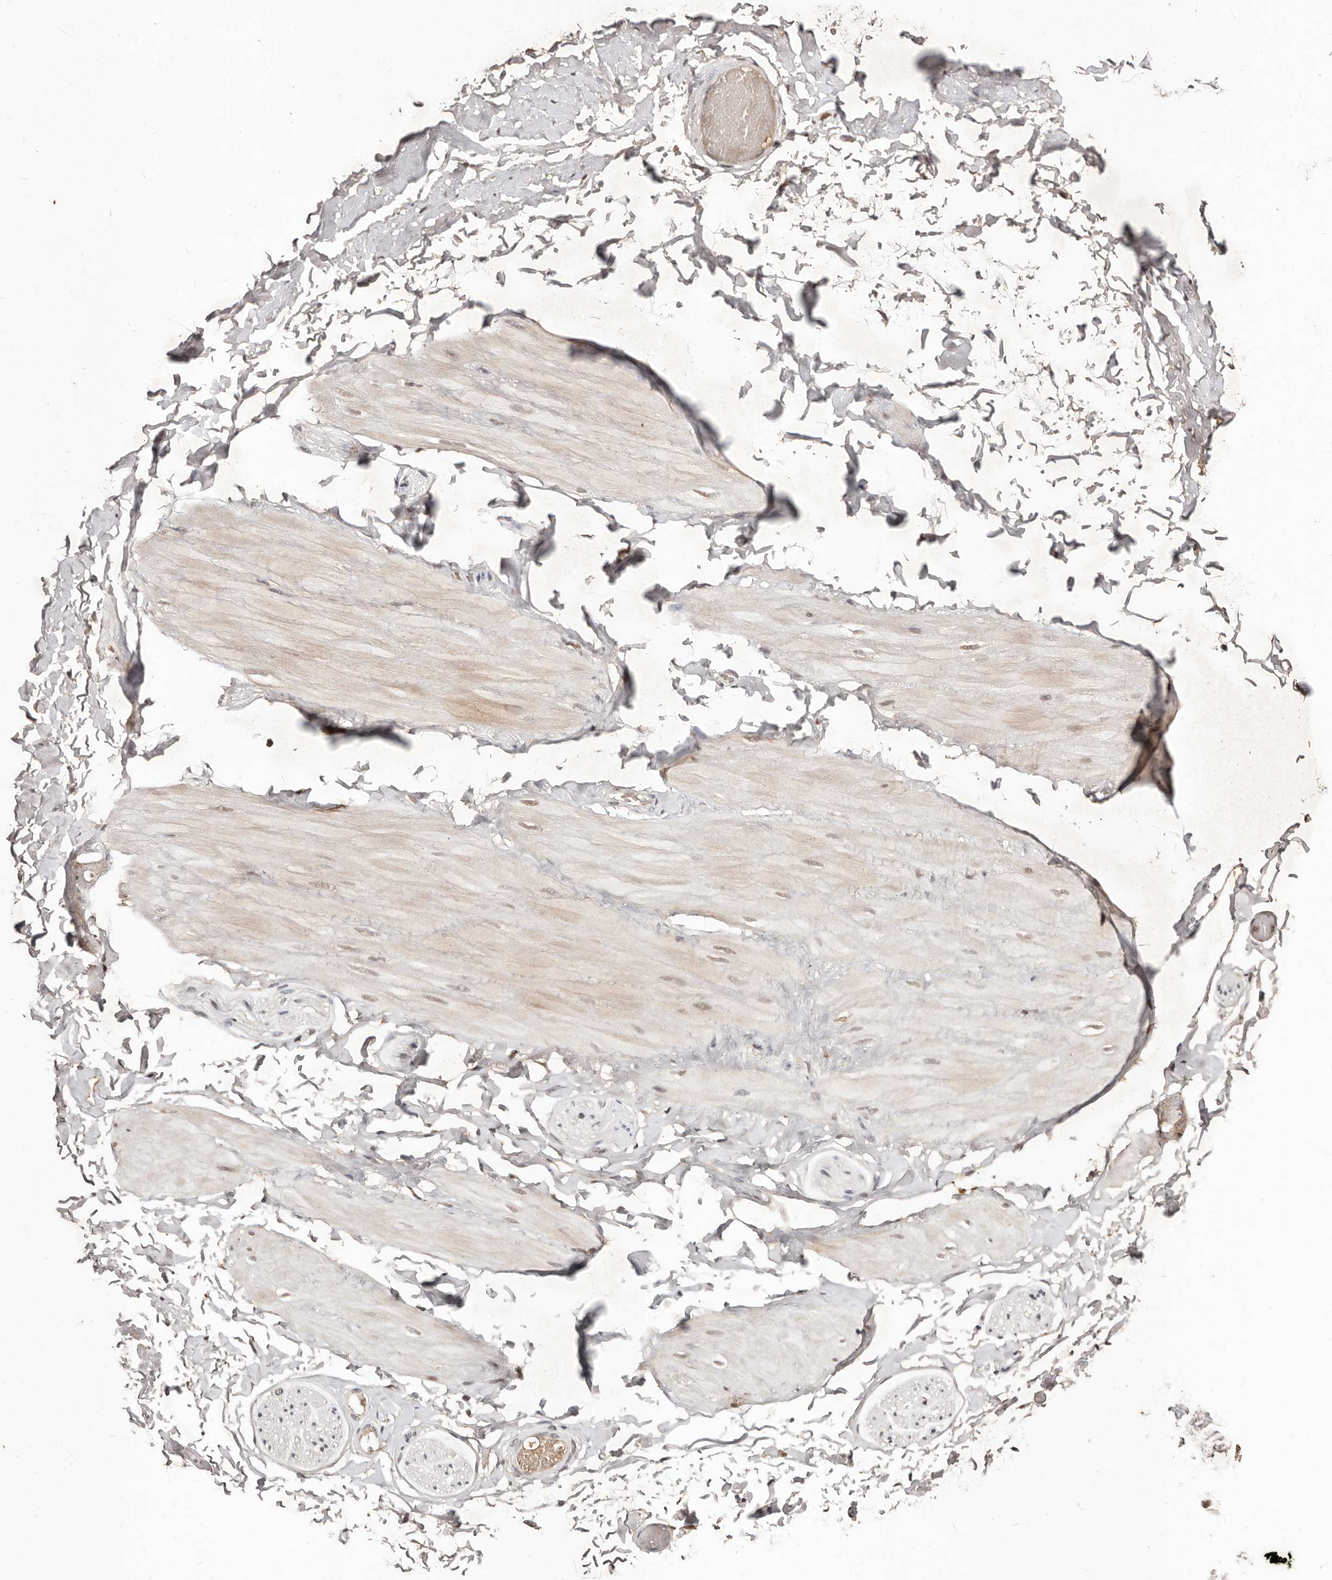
{"staining": {"intensity": "moderate", "quantity": ">75%", "location": "nuclear"}, "tissue": "adipose tissue", "cell_type": "Adipocytes", "image_type": "normal", "snomed": [{"axis": "morphology", "description": "Normal tissue, NOS"}, {"axis": "topography", "description": "Adipose tissue"}, {"axis": "topography", "description": "Vascular tissue"}, {"axis": "topography", "description": "Peripheral nerve tissue"}], "caption": "DAB (3,3'-diaminobenzidine) immunohistochemical staining of benign human adipose tissue demonstrates moderate nuclear protein expression in approximately >75% of adipocytes.", "gene": "BICRAL", "patient": {"sex": "male", "age": 25}}